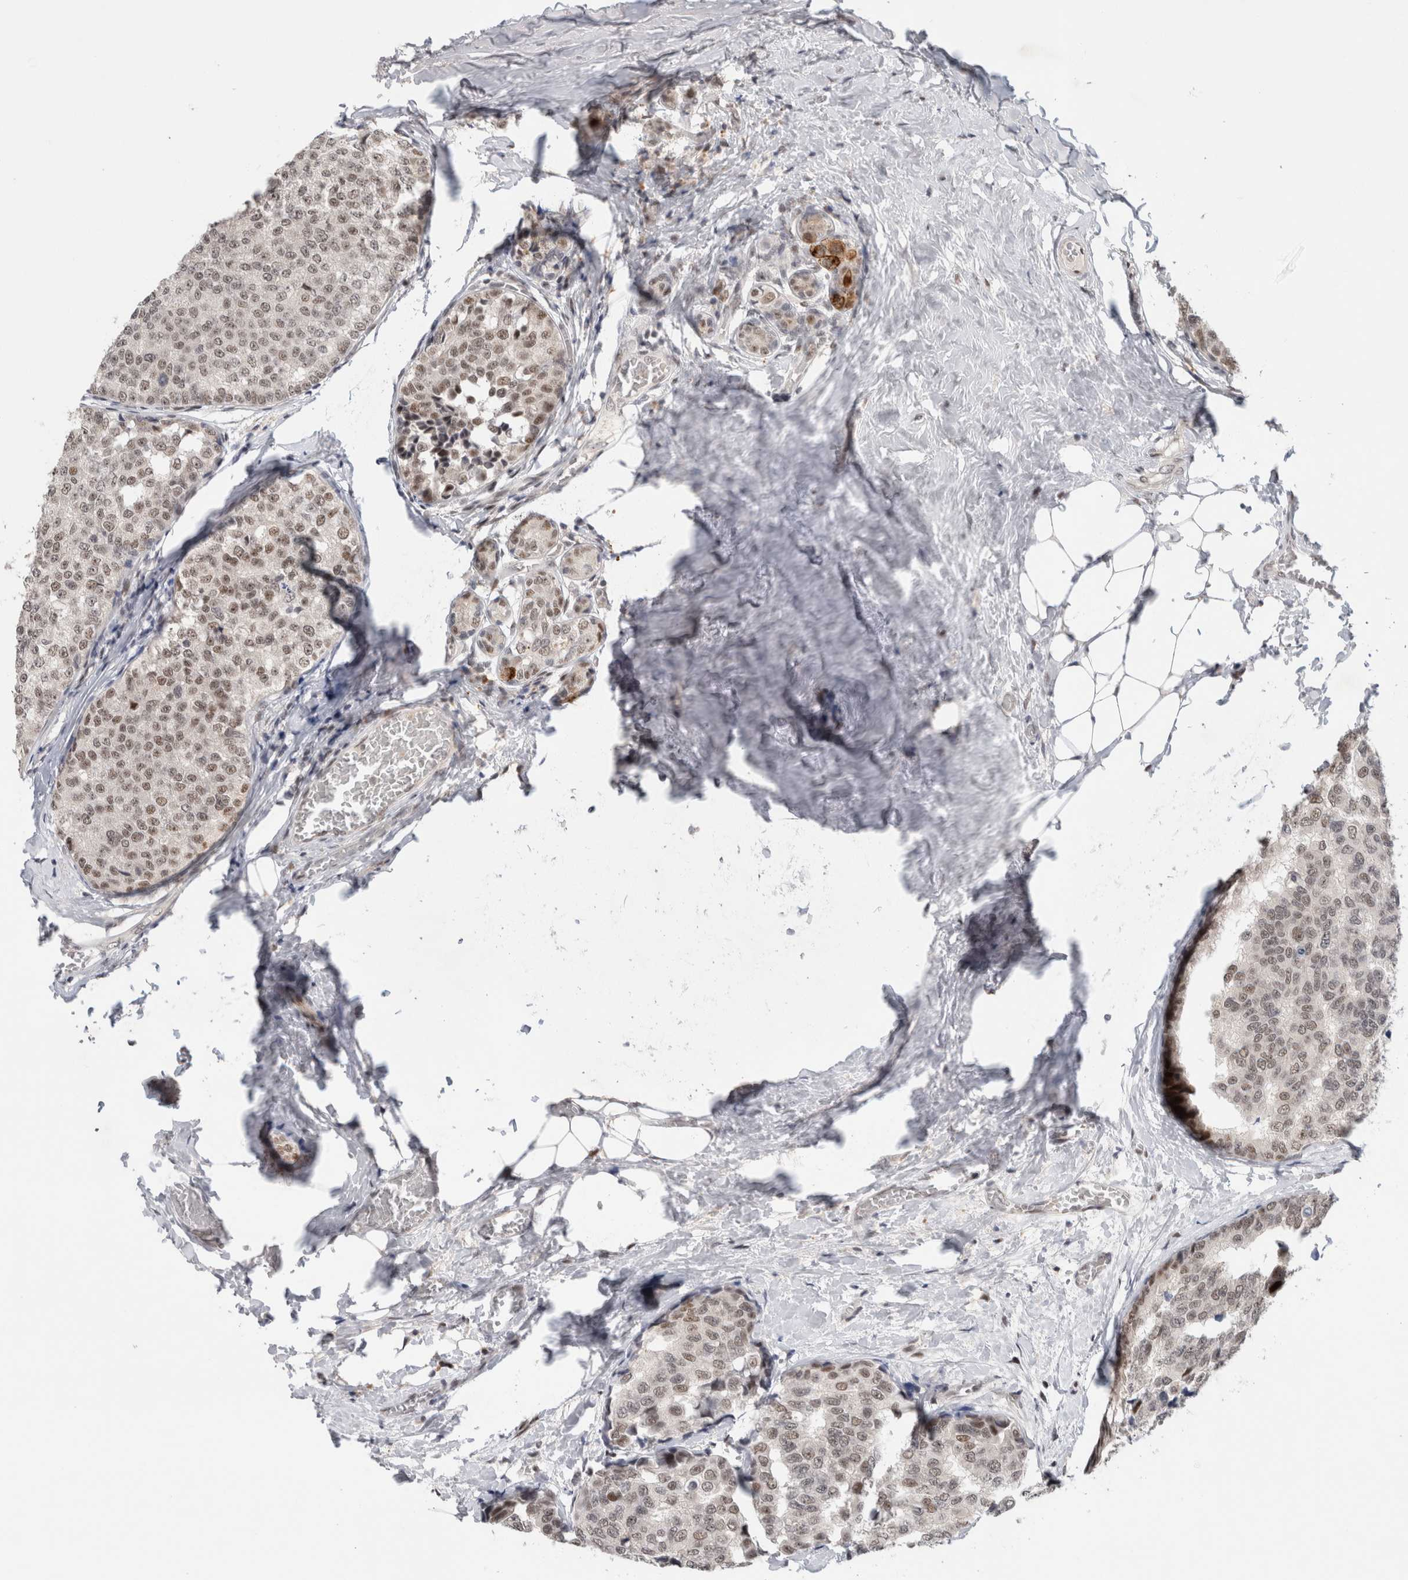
{"staining": {"intensity": "weak", "quantity": ">75%", "location": "nuclear"}, "tissue": "breast cancer", "cell_type": "Tumor cells", "image_type": "cancer", "snomed": [{"axis": "morphology", "description": "Normal tissue, NOS"}, {"axis": "morphology", "description": "Duct carcinoma"}, {"axis": "topography", "description": "Breast"}], "caption": "Approximately >75% of tumor cells in human breast cancer display weak nuclear protein expression as visualized by brown immunohistochemical staining.", "gene": "HESX1", "patient": {"sex": "female", "age": 43}}